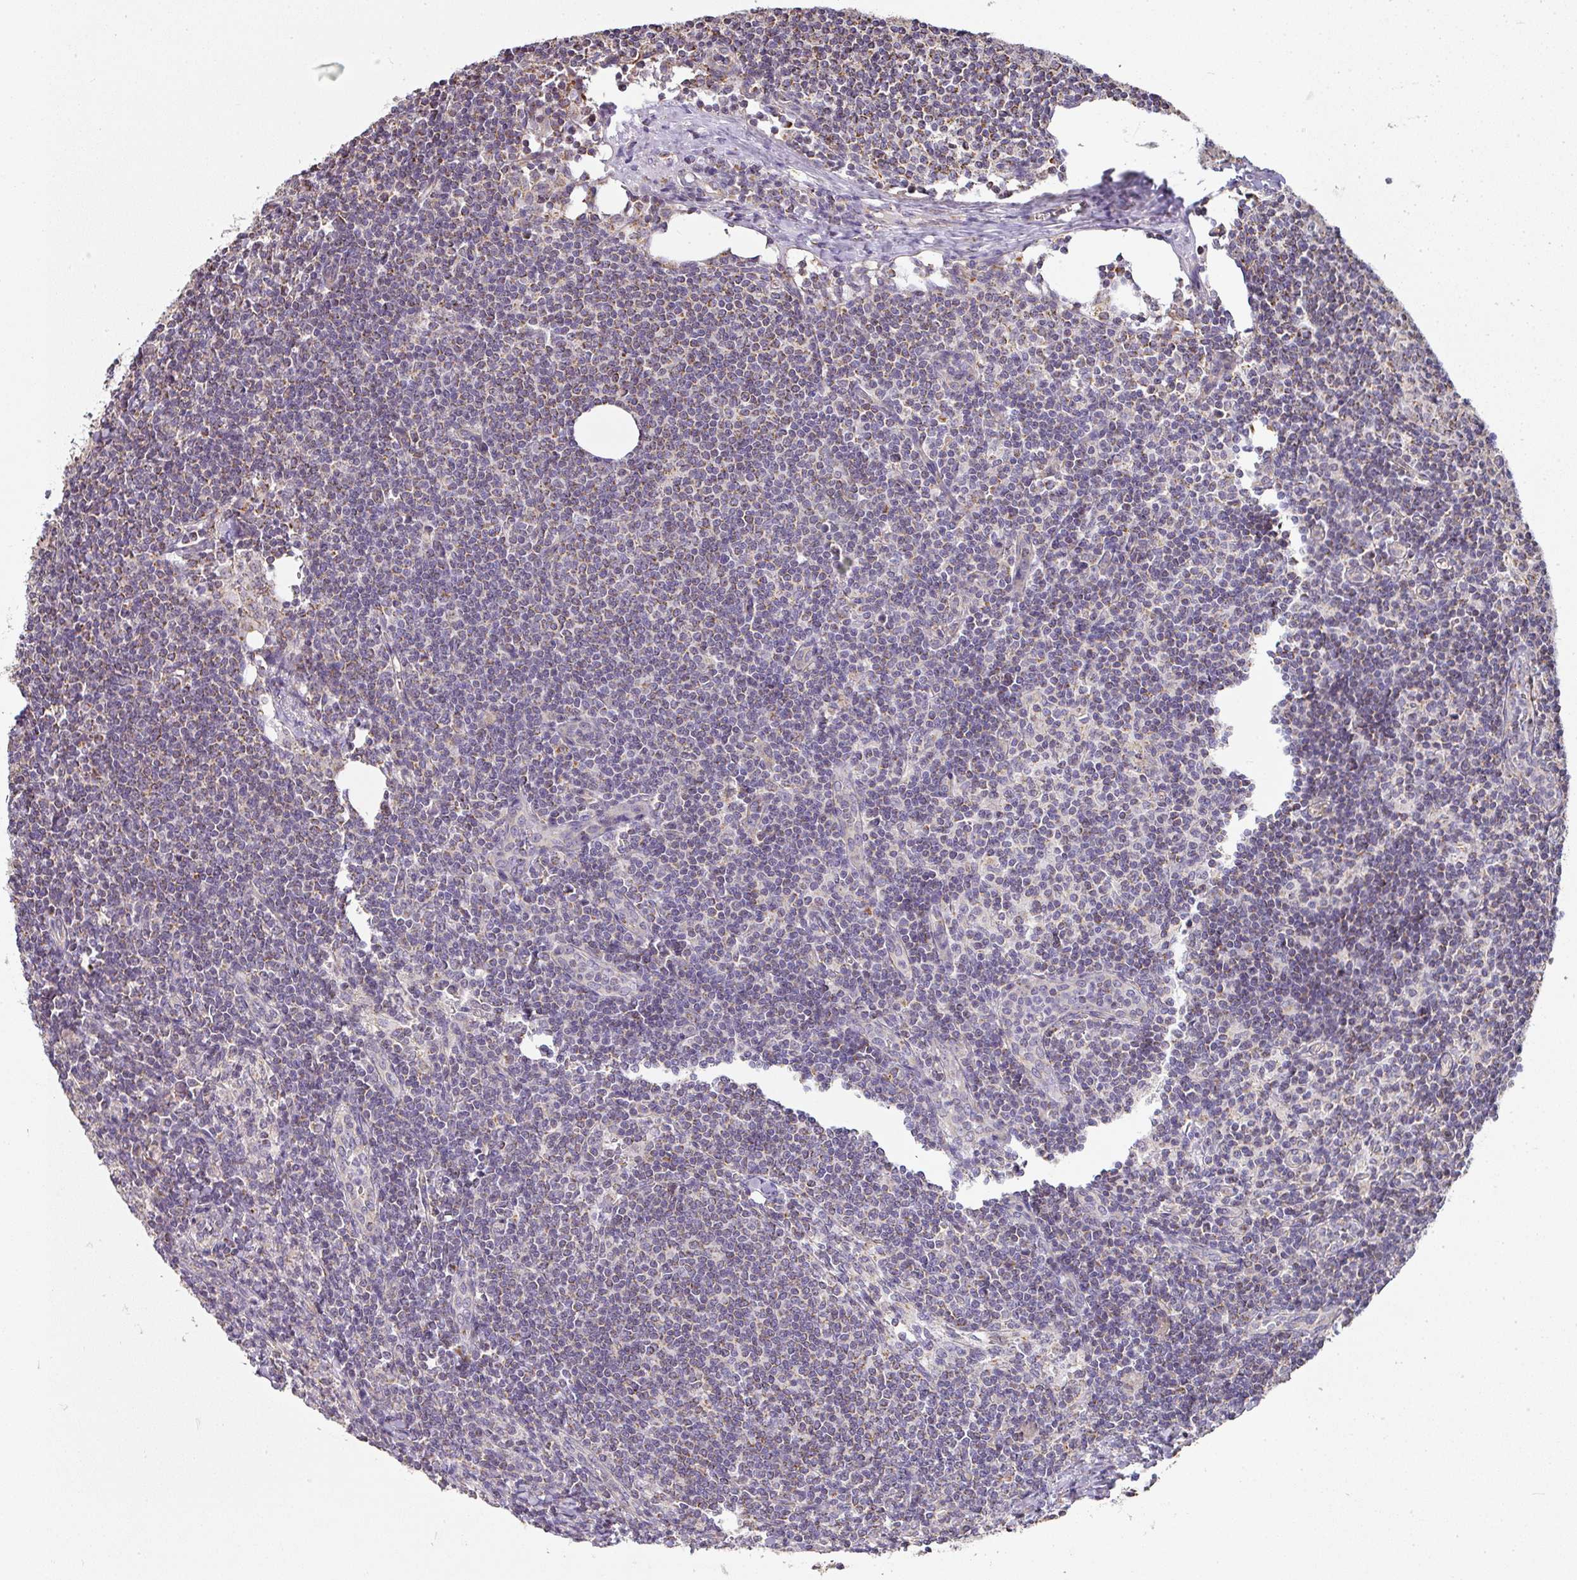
{"staining": {"intensity": "moderate", "quantity": "25%-75%", "location": "cytoplasmic/membranous"}, "tissue": "lymph node", "cell_type": "Non-germinal center cells", "image_type": "normal", "snomed": [{"axis": "morphology", "description": "Normal tissue, NOS"}, {"axis": "topography", "description": "Lymph node"}], "caption": "Protein analysis of benign lymph node shows moderate cytoplasmic/membranous staining in approximately 25%-75% of non-germinal center cells.", "gene": "MYOM2", "patient": {"sex": "female", "age": 59}}